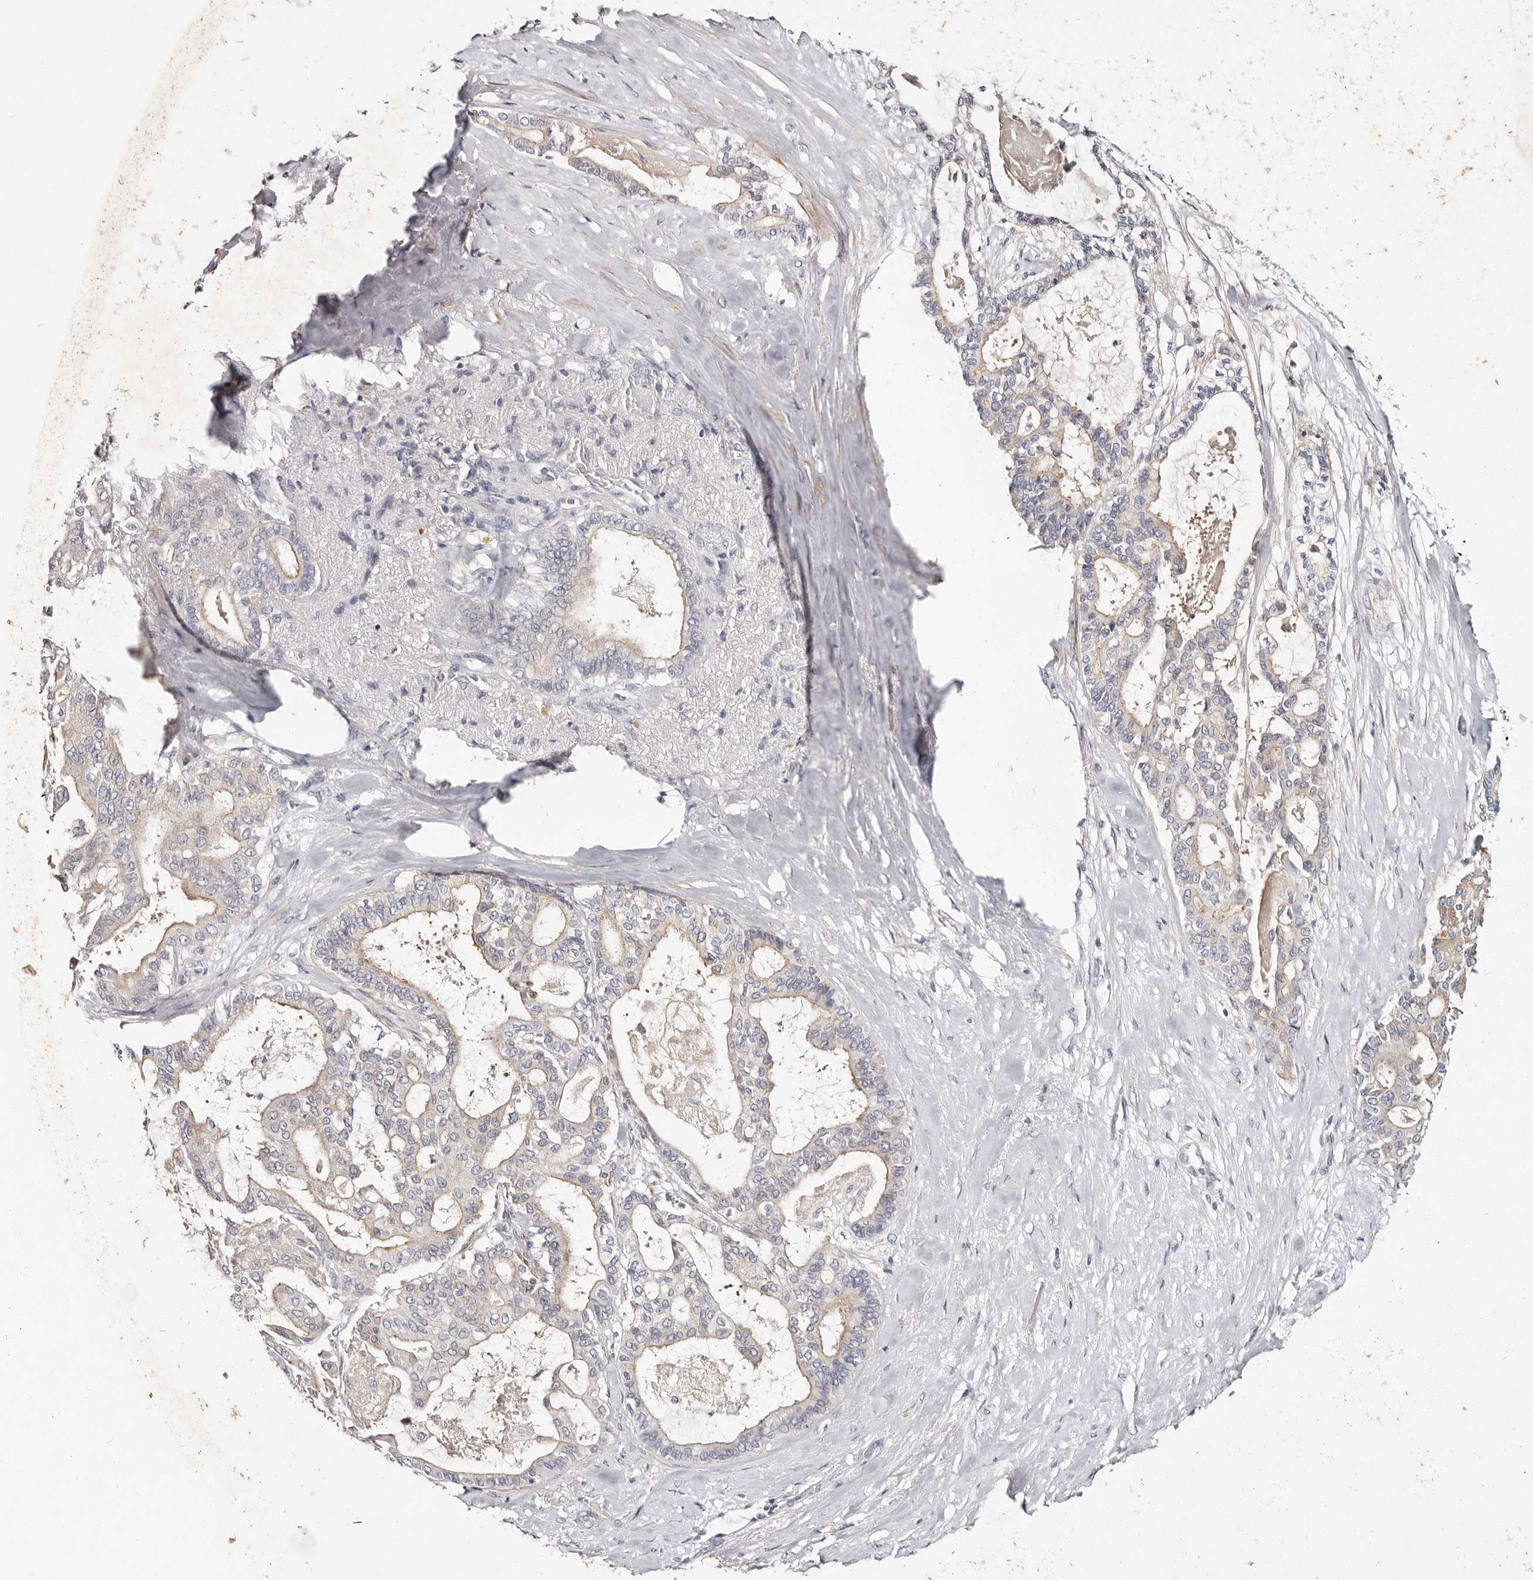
{"staining": {"intensity": "weak", "quantity": "25%-75%", "location": "cytoplasmic/membranous"}, "tissue": "pancreatic cancer", "cell_type": "Tumor cells", "image_type": "cancer", "snomed": [{"axis": "morphology", "description": "Adenocarcinoma, NOS"}, {"axis": "topography", "description": "Pancreas"}], "caption": "Pancreatic cancer (adenocarcinoma) stained with IHC exhibits weak cytoplasmic/membranous expression in approximately 25%-75% of tumor cells. The staining was performed using DAB (3,3'-diaminobenzidine), with brown indicating positive protein expression. Nuclei are stained blue with hematoxylin.", "gene": "MRPS33", "patient": {"sex": "male", "age": 63}}